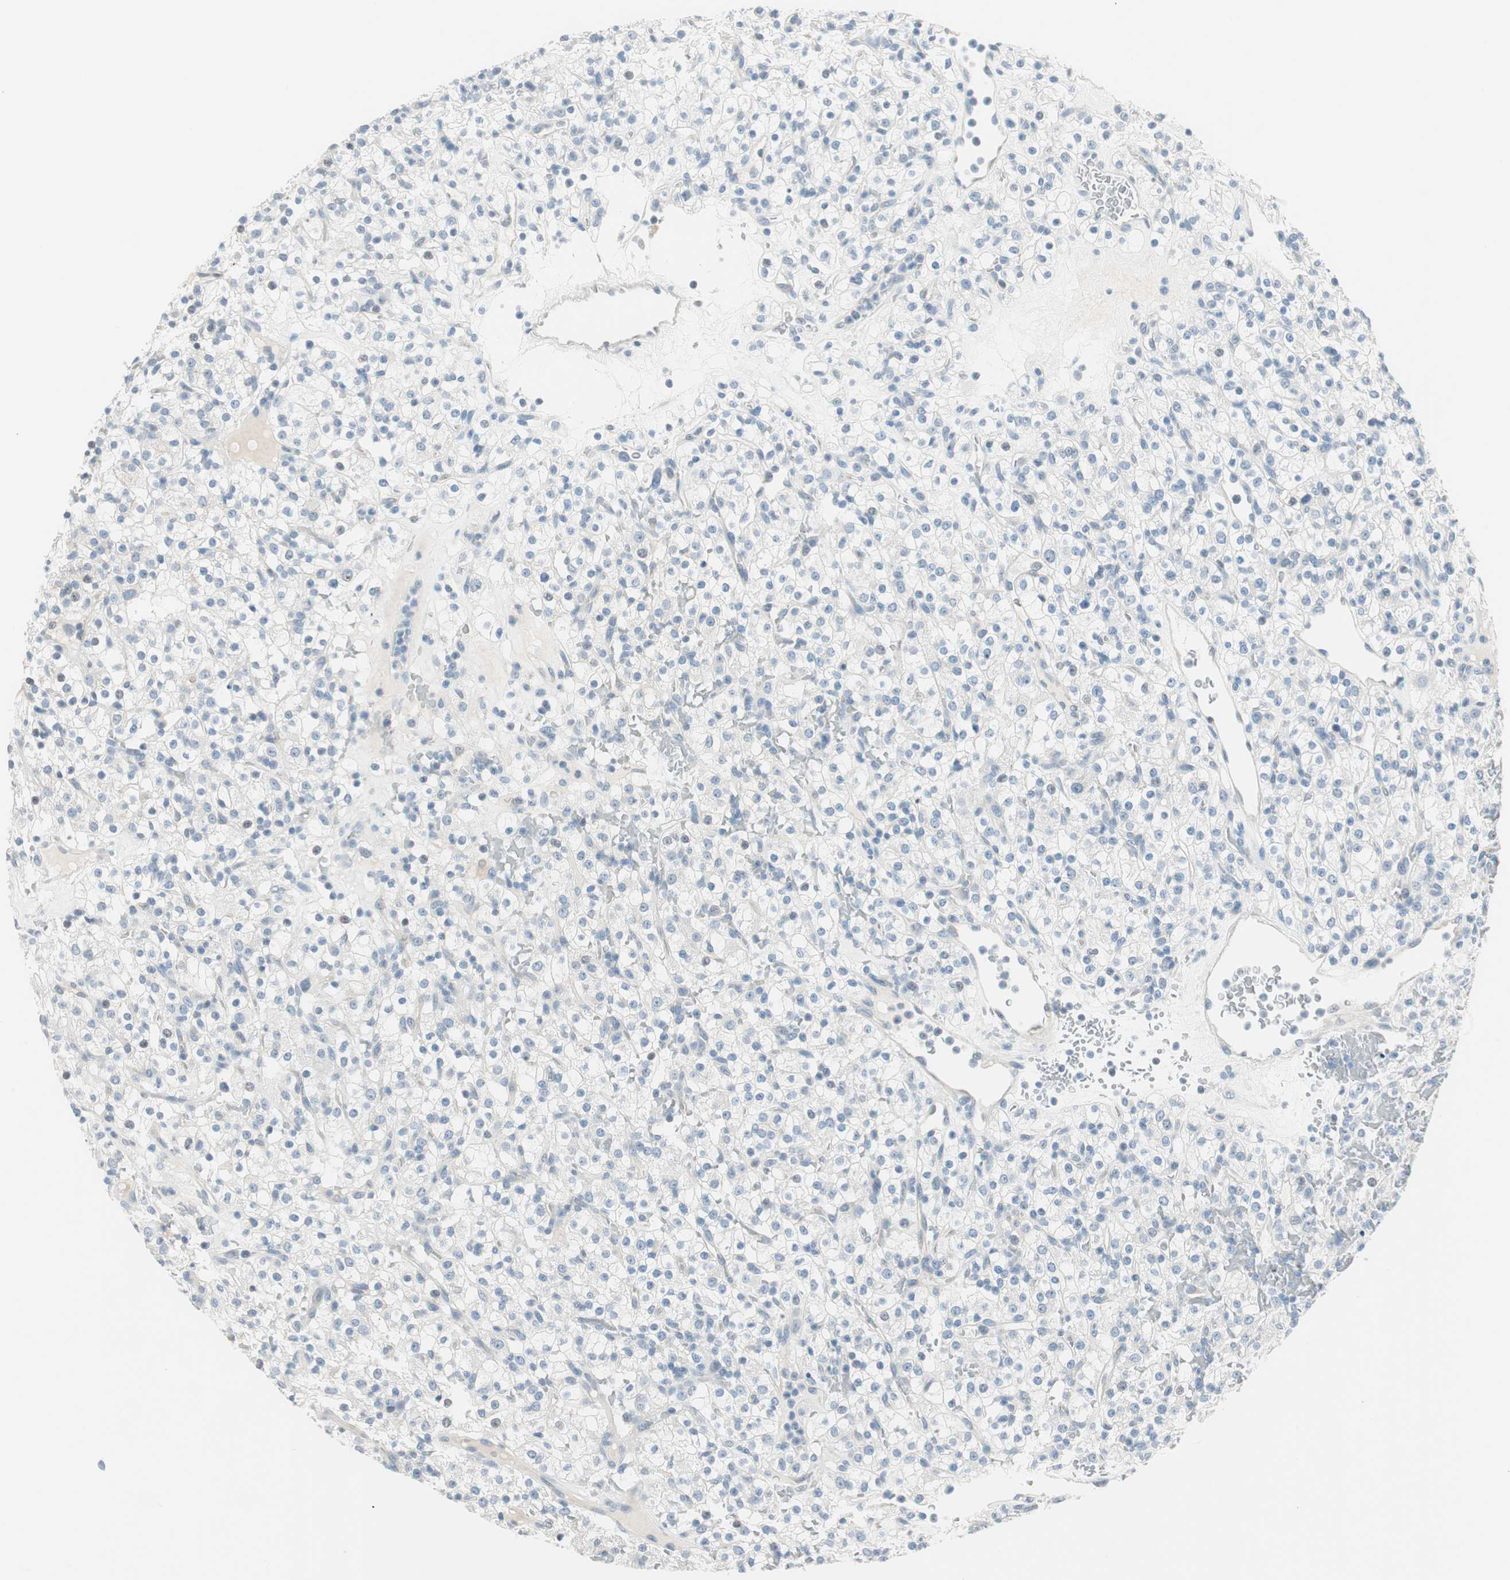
{"staining": {"intensity": "negative", "quantity": "none", "location": "none"}, "tissue": "renal cancer", "cell_type": "Tumor cells", "image_type": "cancer", "snomed": [{"axis": "morphology", "description": "Normal tissue, NOS"}, {"axis": "morphology", "description": "Adenocarcinoma, NOS"}, {"axis": "topography", "description": "Kidney"}], "caption": "High power microscopy photomicrograph of an immunohistochemistry micrograph of renal cancer, revealing no significant expression in tumor cells. (Stains: DAB (3,3'-diaminobenzidine) IHC with hematoxylin counter stain, Microscopy: brightfield microscopy at high magnification).", "gene": "GNAO1", "patient": {"sex": "female", "age": 72}}